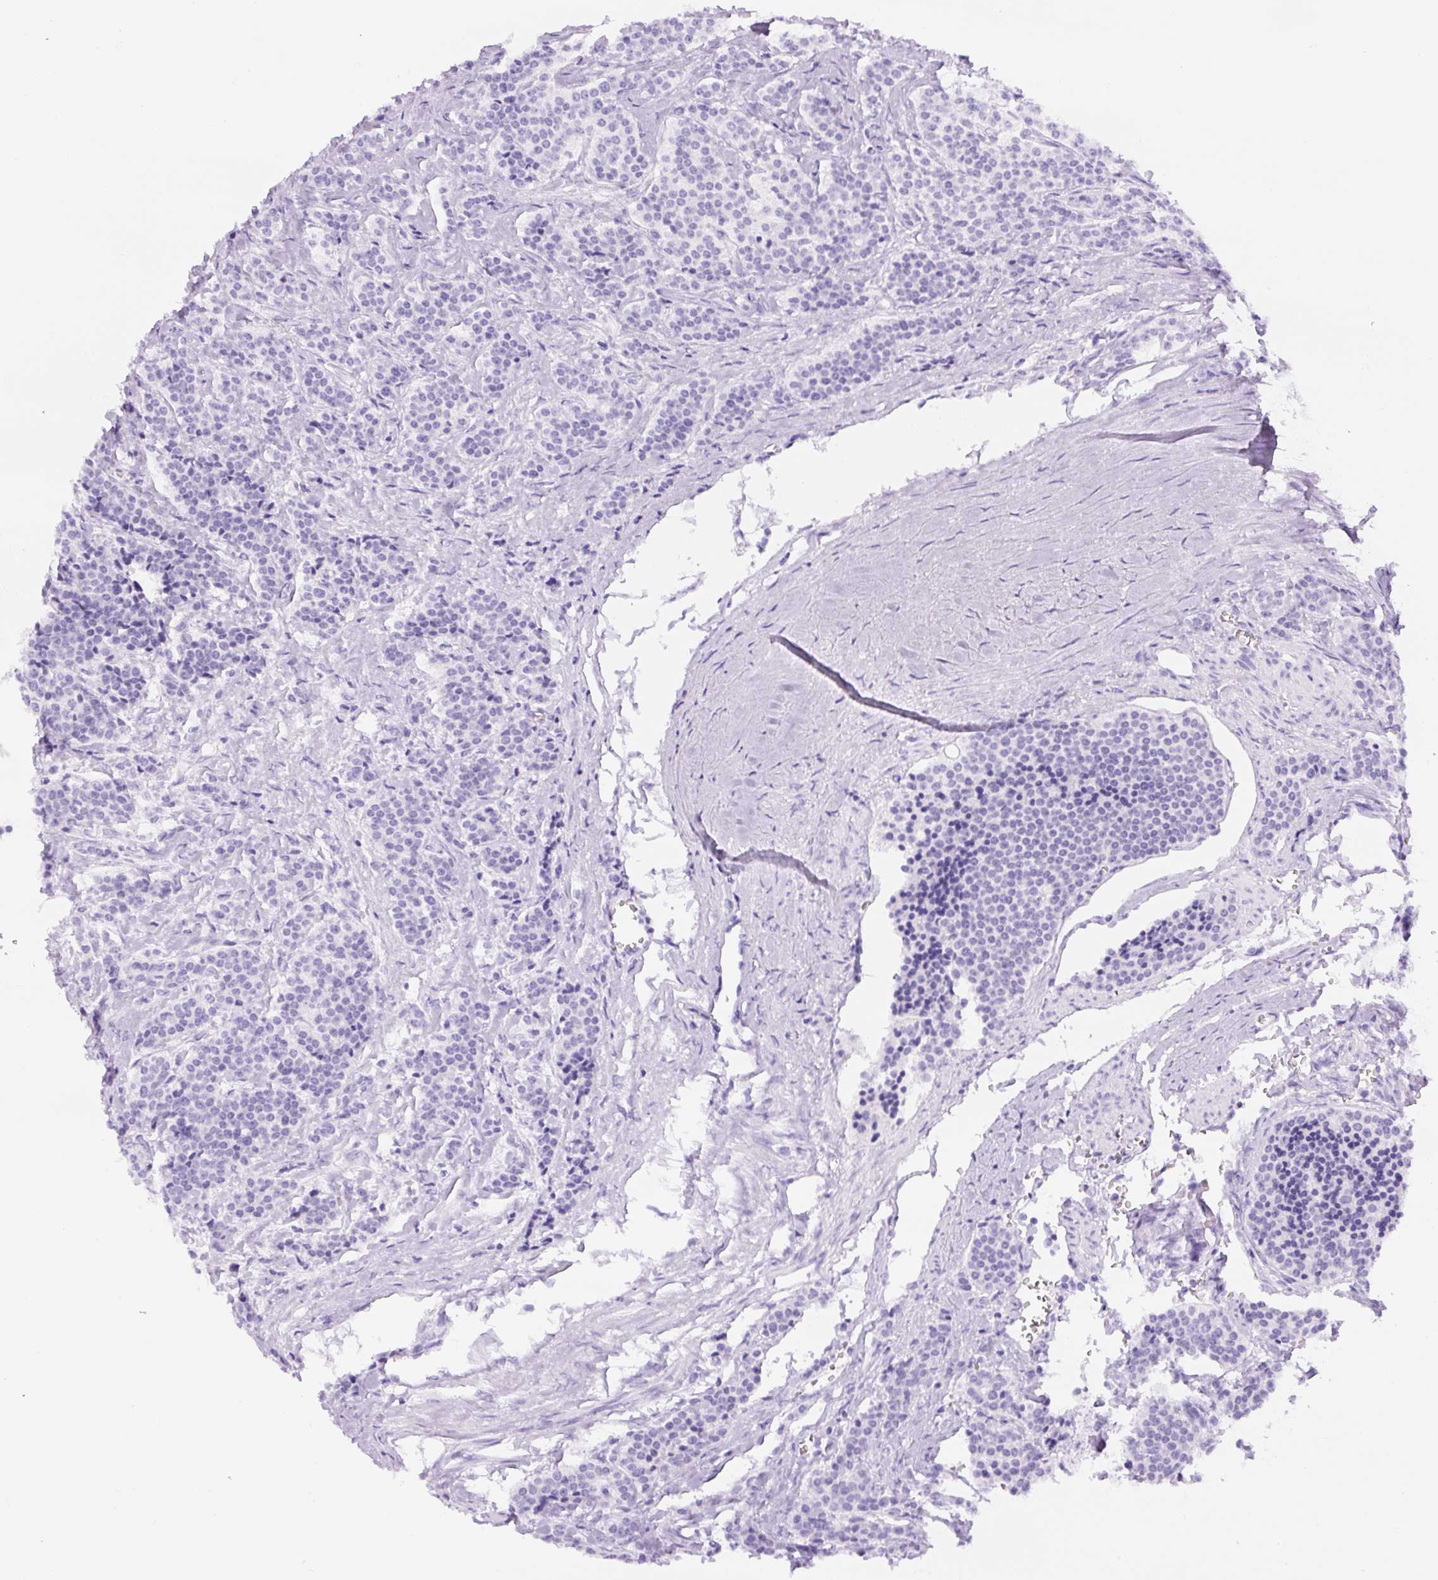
{"staining": {"intensity": "negative", "quantity": "none", "location": "none"}, "tissue": "carcinoid", "cell_type": "Tumor cells", "image_type": "cancer", "snomed": [{"axis": "morphology", "description": "Carcinoid, malignant, NOS"}, {"axis": "topography", "description": "Small intestine"}], "caption": "Human carcinoid (malignant) stained for a protein using IHC shows no staining in tumor cells.", "gene": "RSPO4", "patient": {"sex": "male", "age": 63}}